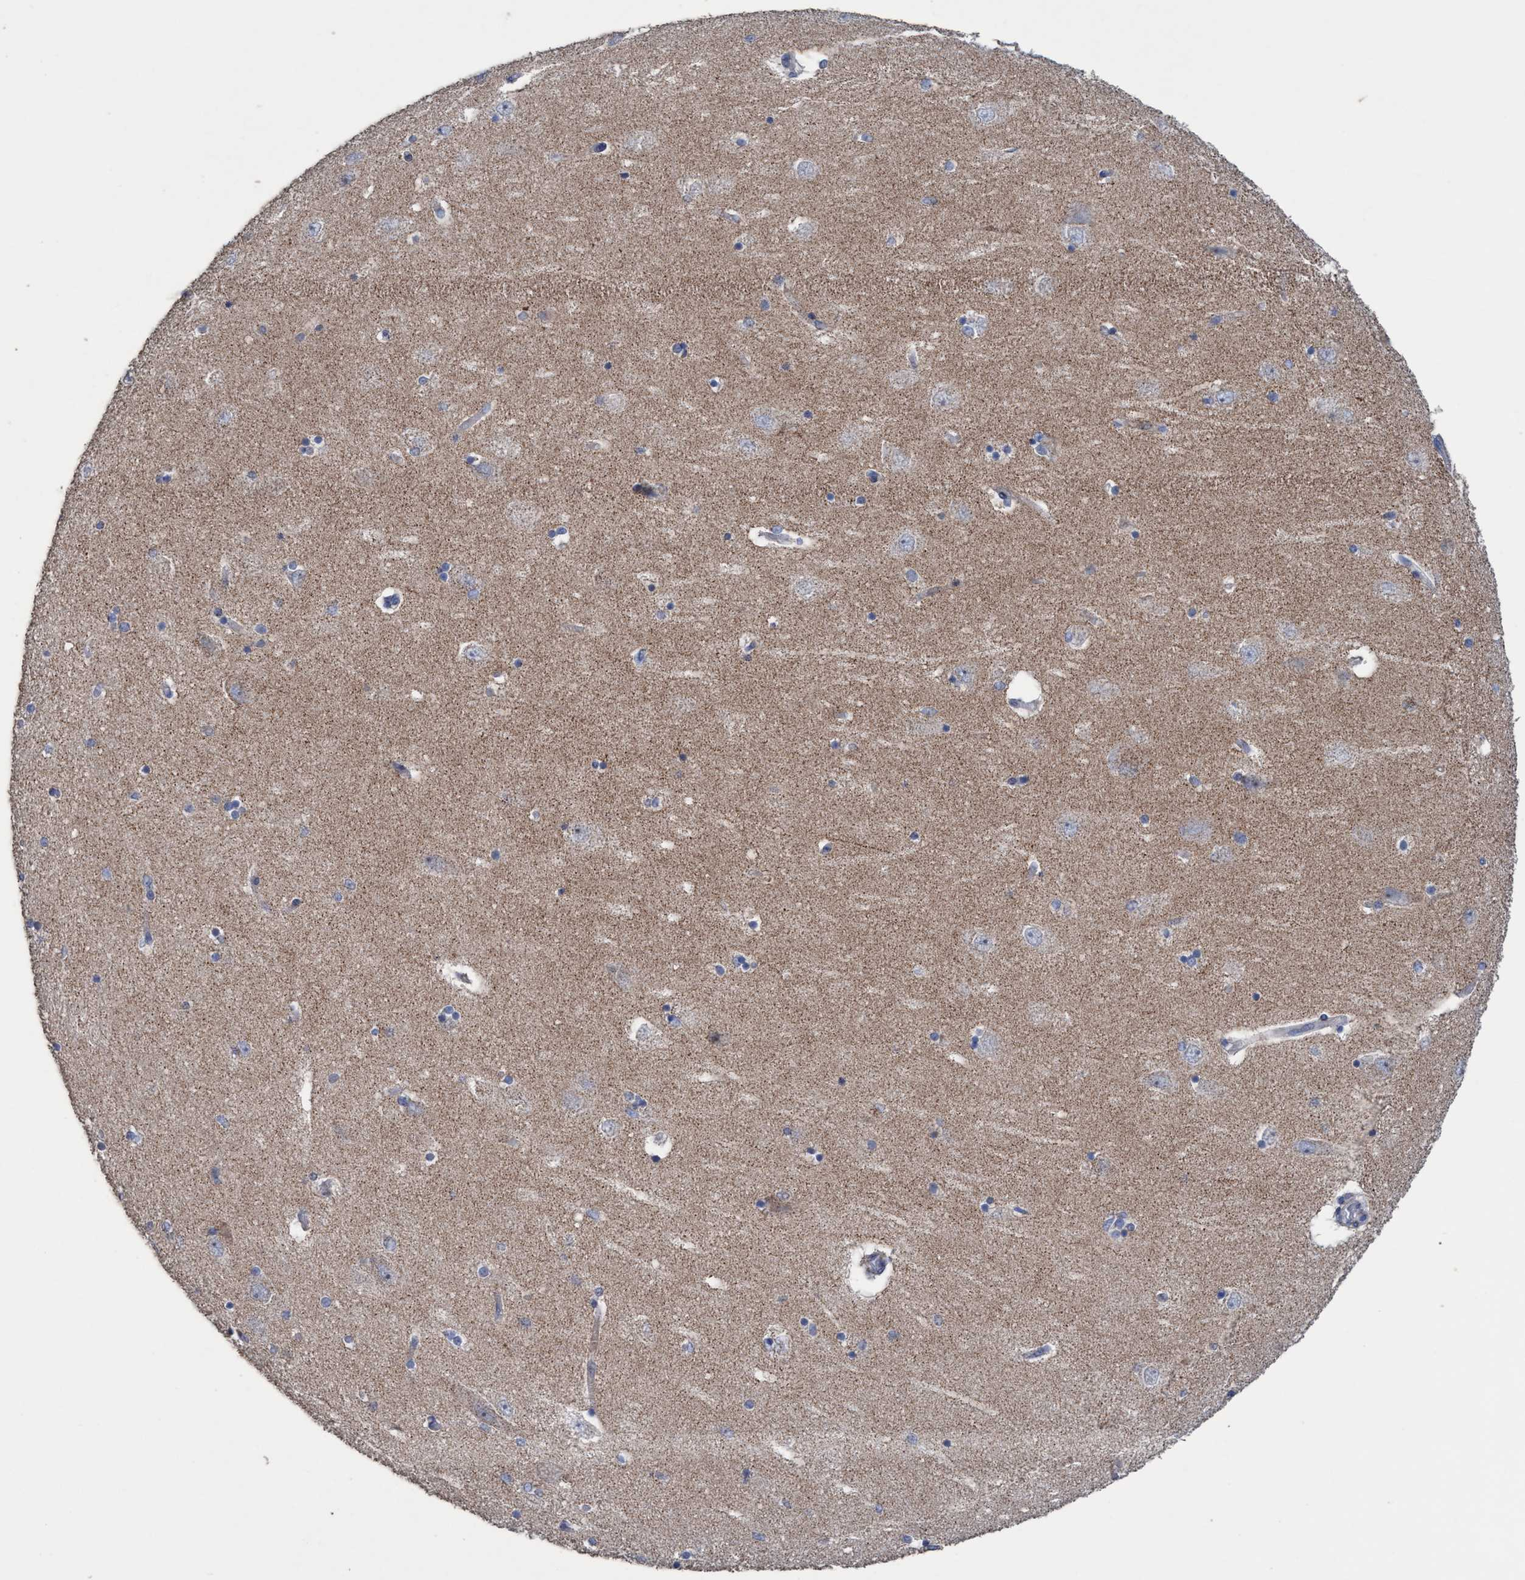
{"staining": {"intensity": "negative", "quantity": "none", "location": "none"}, "tissue": "hippocampus", "cell_type": "Glial cells", "image_type": "normal", "snomed": [{"axis": "morphology", "description": "Normal tissue, NOS"}, {"axis": "topography", "description": "Hippocampus"}], "caption": "Protein analysis of normal hippocampus displays no significant expression in glial cells.", "gene": "RSAD1", "patient": {"sex": "female", "age": 54}}